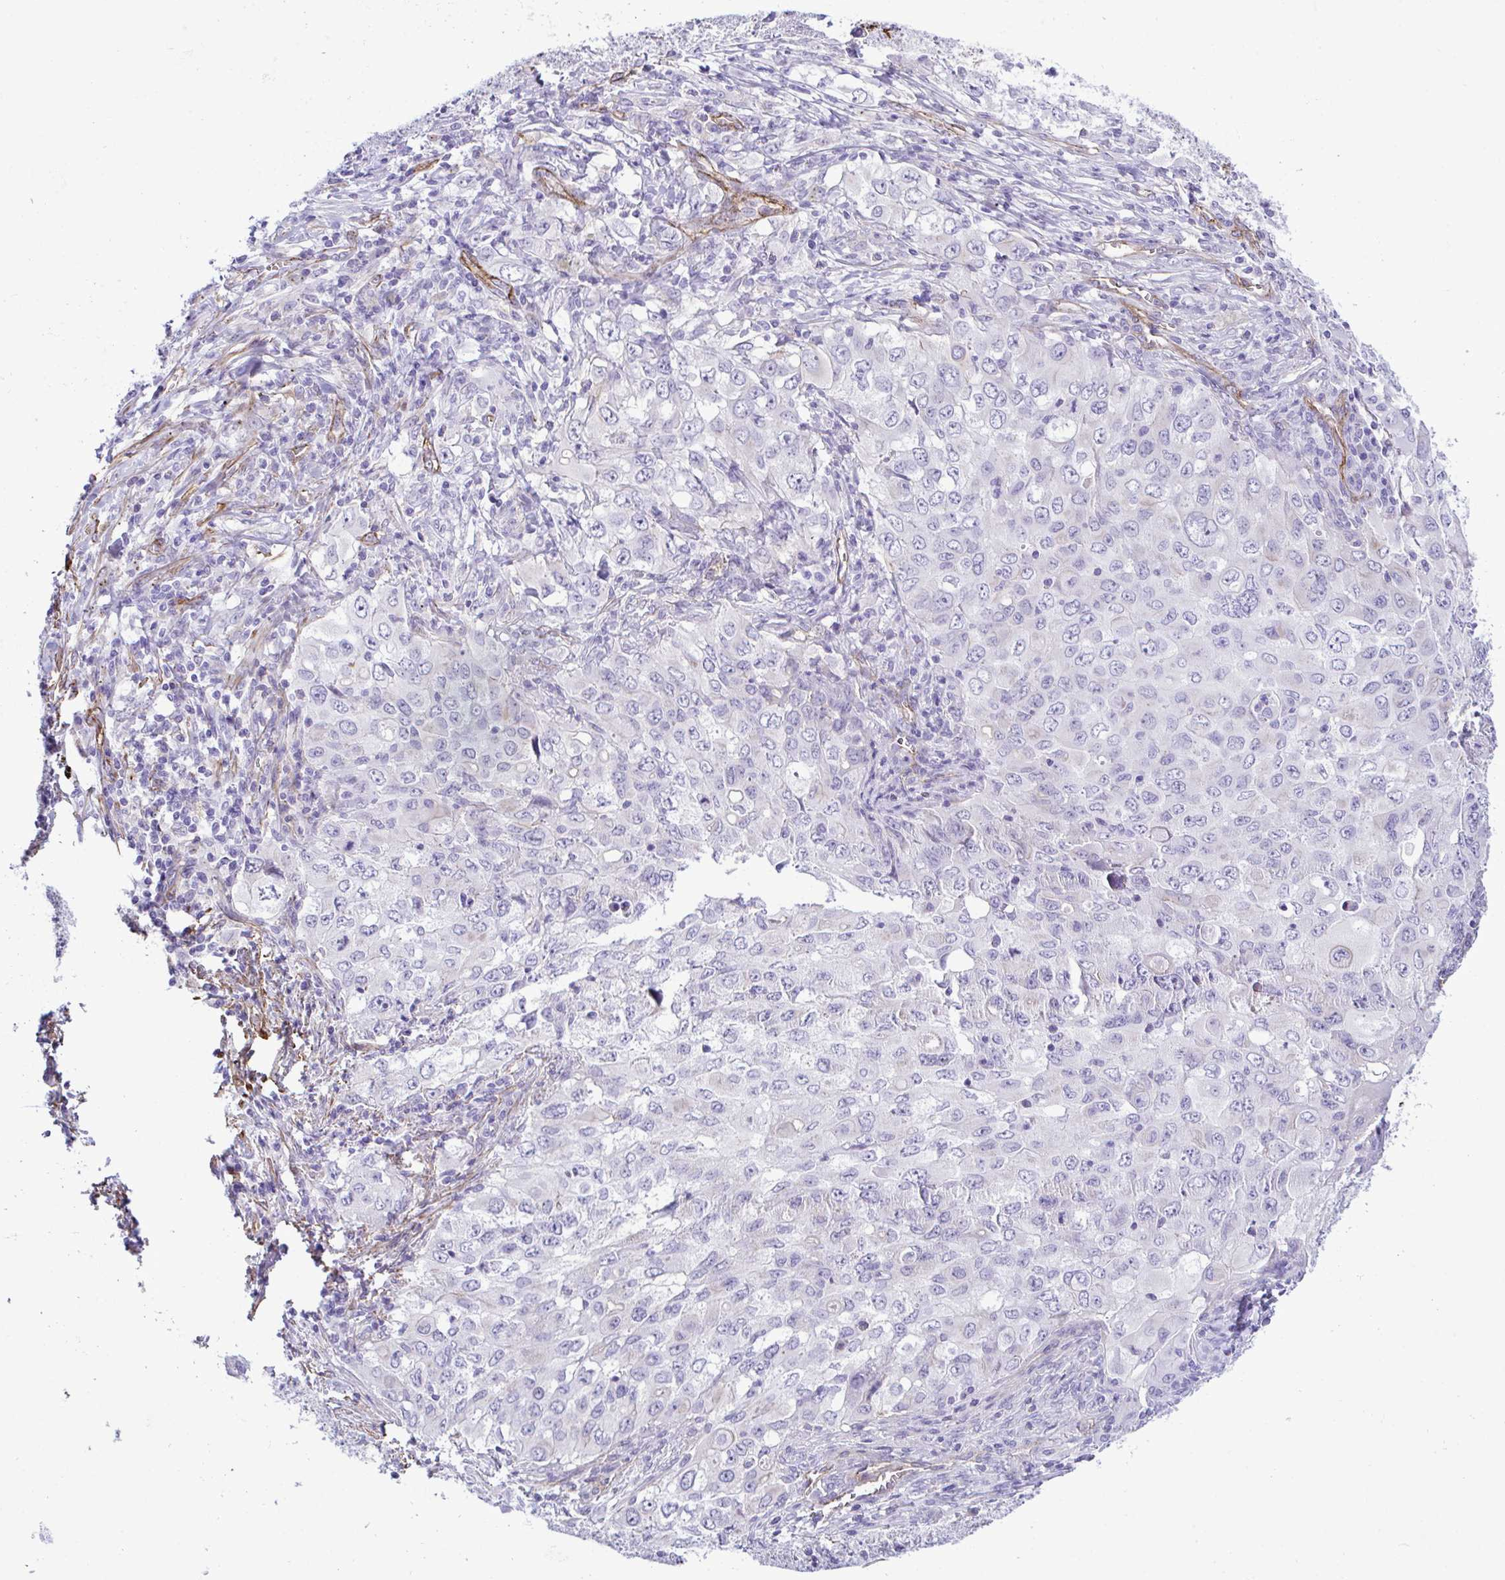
{"staining": {"intensity": "negative", "quantity": "none", "location": "none"}, "tissue": "lung cancer", "cell_type": "Tumor cells", "image_type": "cancer", "snomed": [{"axis": "morphology", "description": "Adenocarcinoma, NOS"}, {"axis": "morphology", "description": "Adenocarcinoma, metastatic, NOS"}, {"axis": "topography", "description": "Lymph node"}, {"axis": "topography", "description": "Lung"}], "caption": "High magnification brightfield microscopy of lung adenocarcinoma stained with DAB (brown) and counterstained with hematoxylin (blue): tumor cells show no significant positivity.", "gene": "SYNPO2L", "patient": {"sex": "female", "age": 42}}